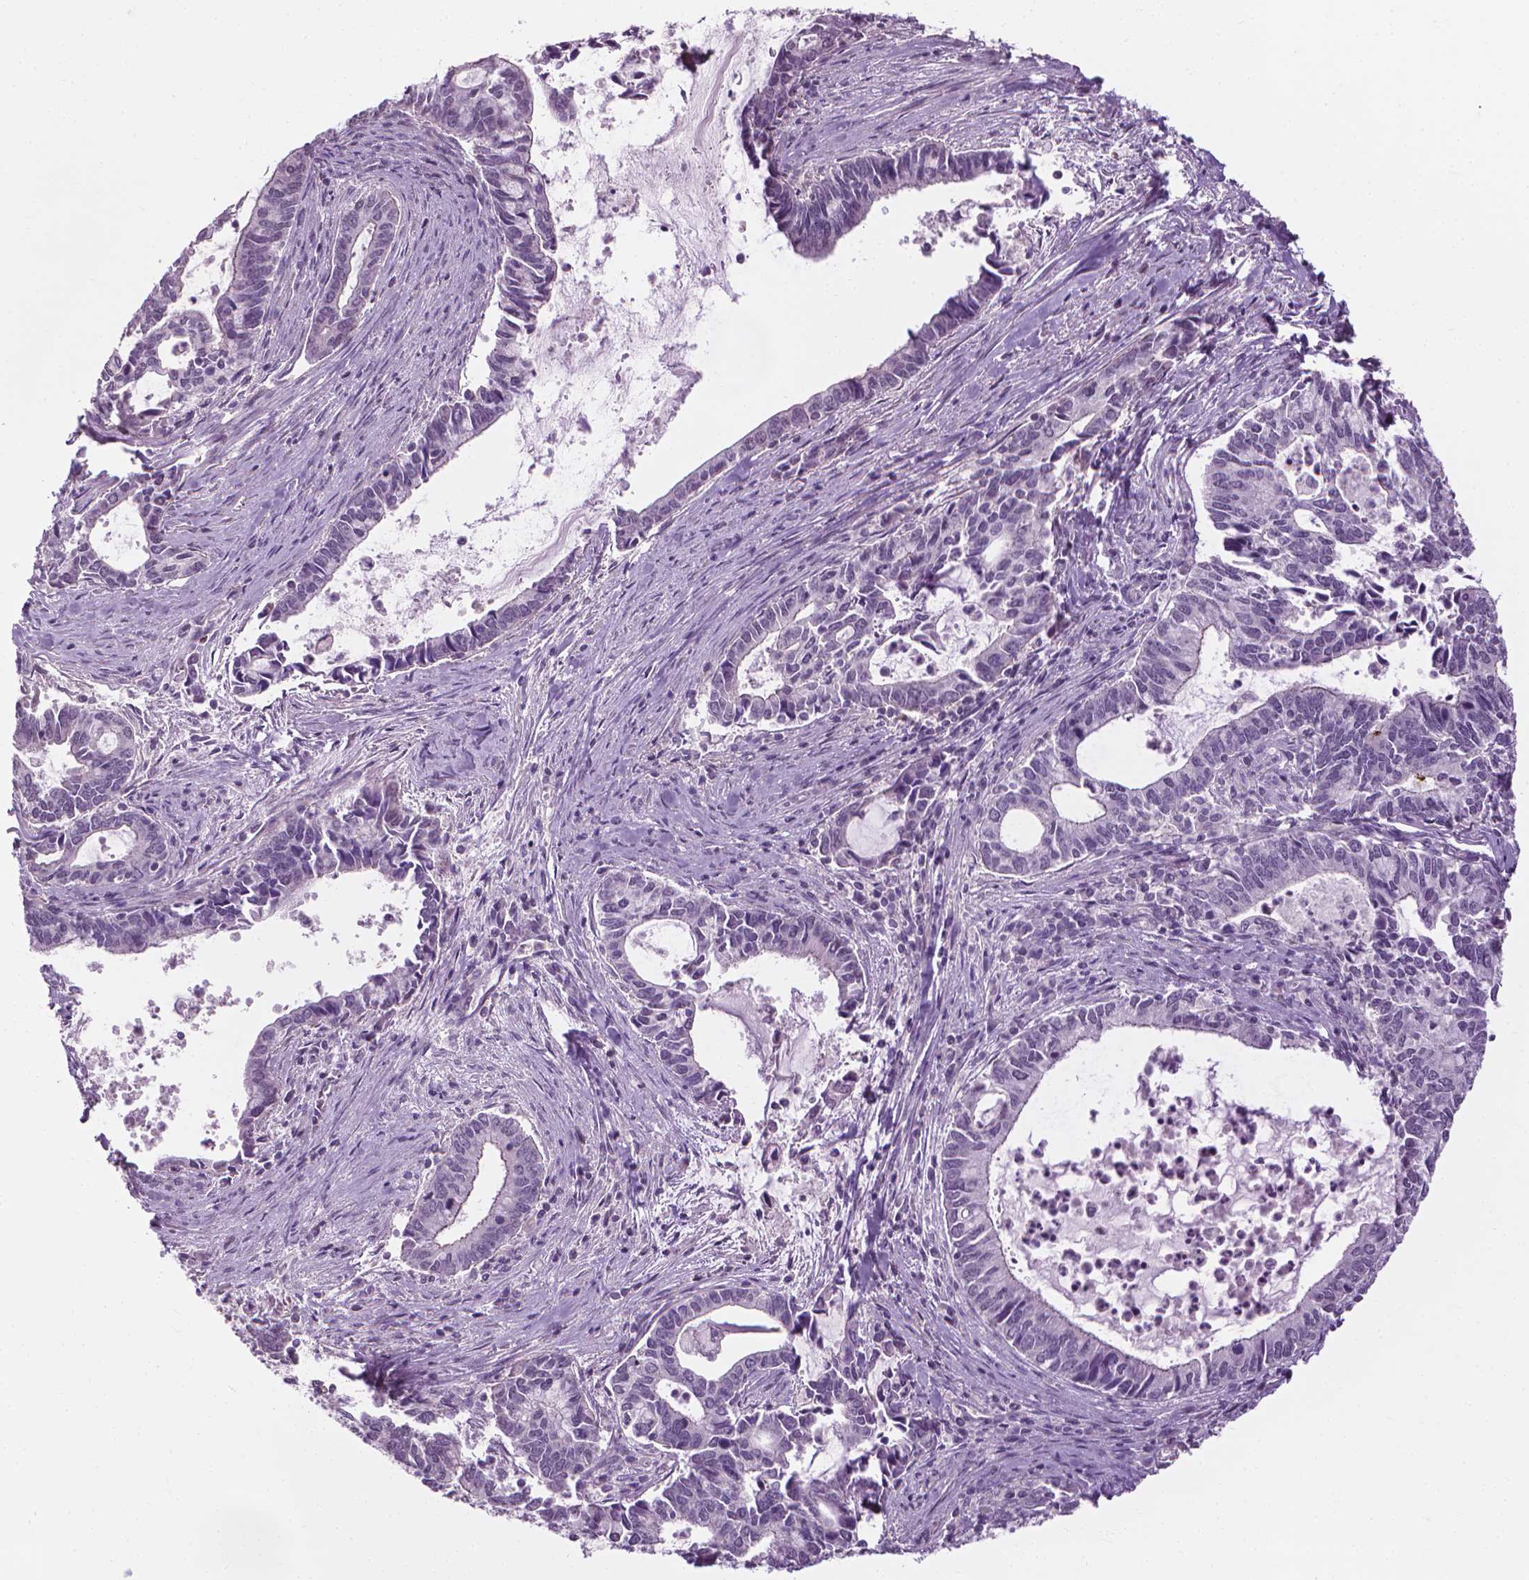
{"staining": {"intensity": "negative", "quantity": "none", "location": "none"}, "tissue": "cervical cancer", "cell_type": "Tumor cells", "image_type": "cancer", "snomed": [{"axis": "morphology", "description": "Adenocarcinoma, NOS"}, {"axis": "topography", "description": "Cervix"}], "caption": "Cervical cancer (adenocarcinoma) was stained to show a protein in brown. There is no significant positivity in tumor cells.", "gene": "SAXO2", "patient": {"sex": "female", "age": 42}}